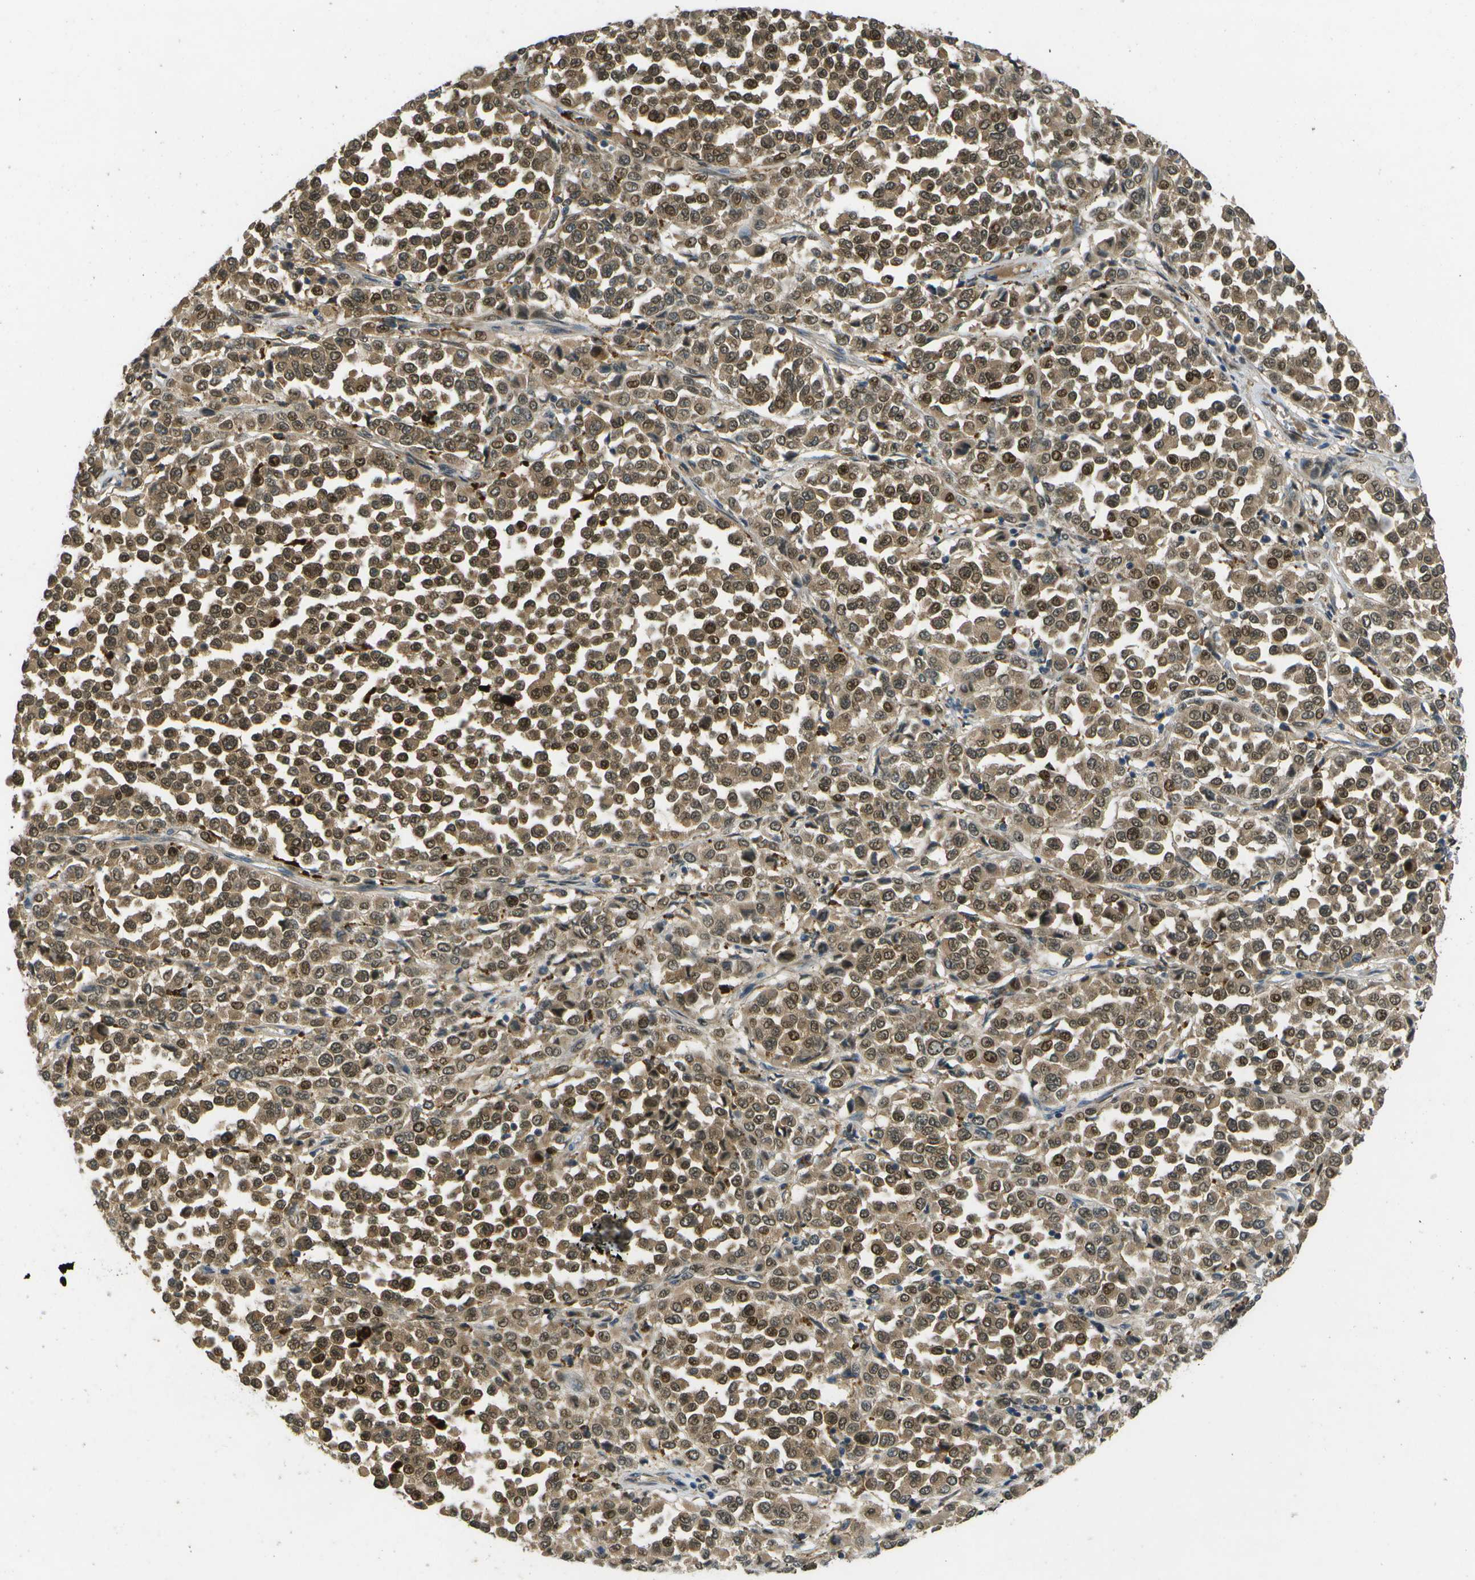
{"staining": {"intensity": "moderate", "quantity": ">75%", "location": "cytoplasmic/membranous,nuclear"}, "tissue": "melanoma", "cell_type": "Tumor cells", "image_type": "cancer", "snomed": [{"axis": "morphology", "description": "Malignant melanoma, Metastatic site"}, {"axis": "topography", "description": "Pancreas"}], "caption": "Human melanoma stained with a protein marker displays moderate staining in tumor cells.", "gene": "GANC", "patient": {"sex": "female", "age": 30}}